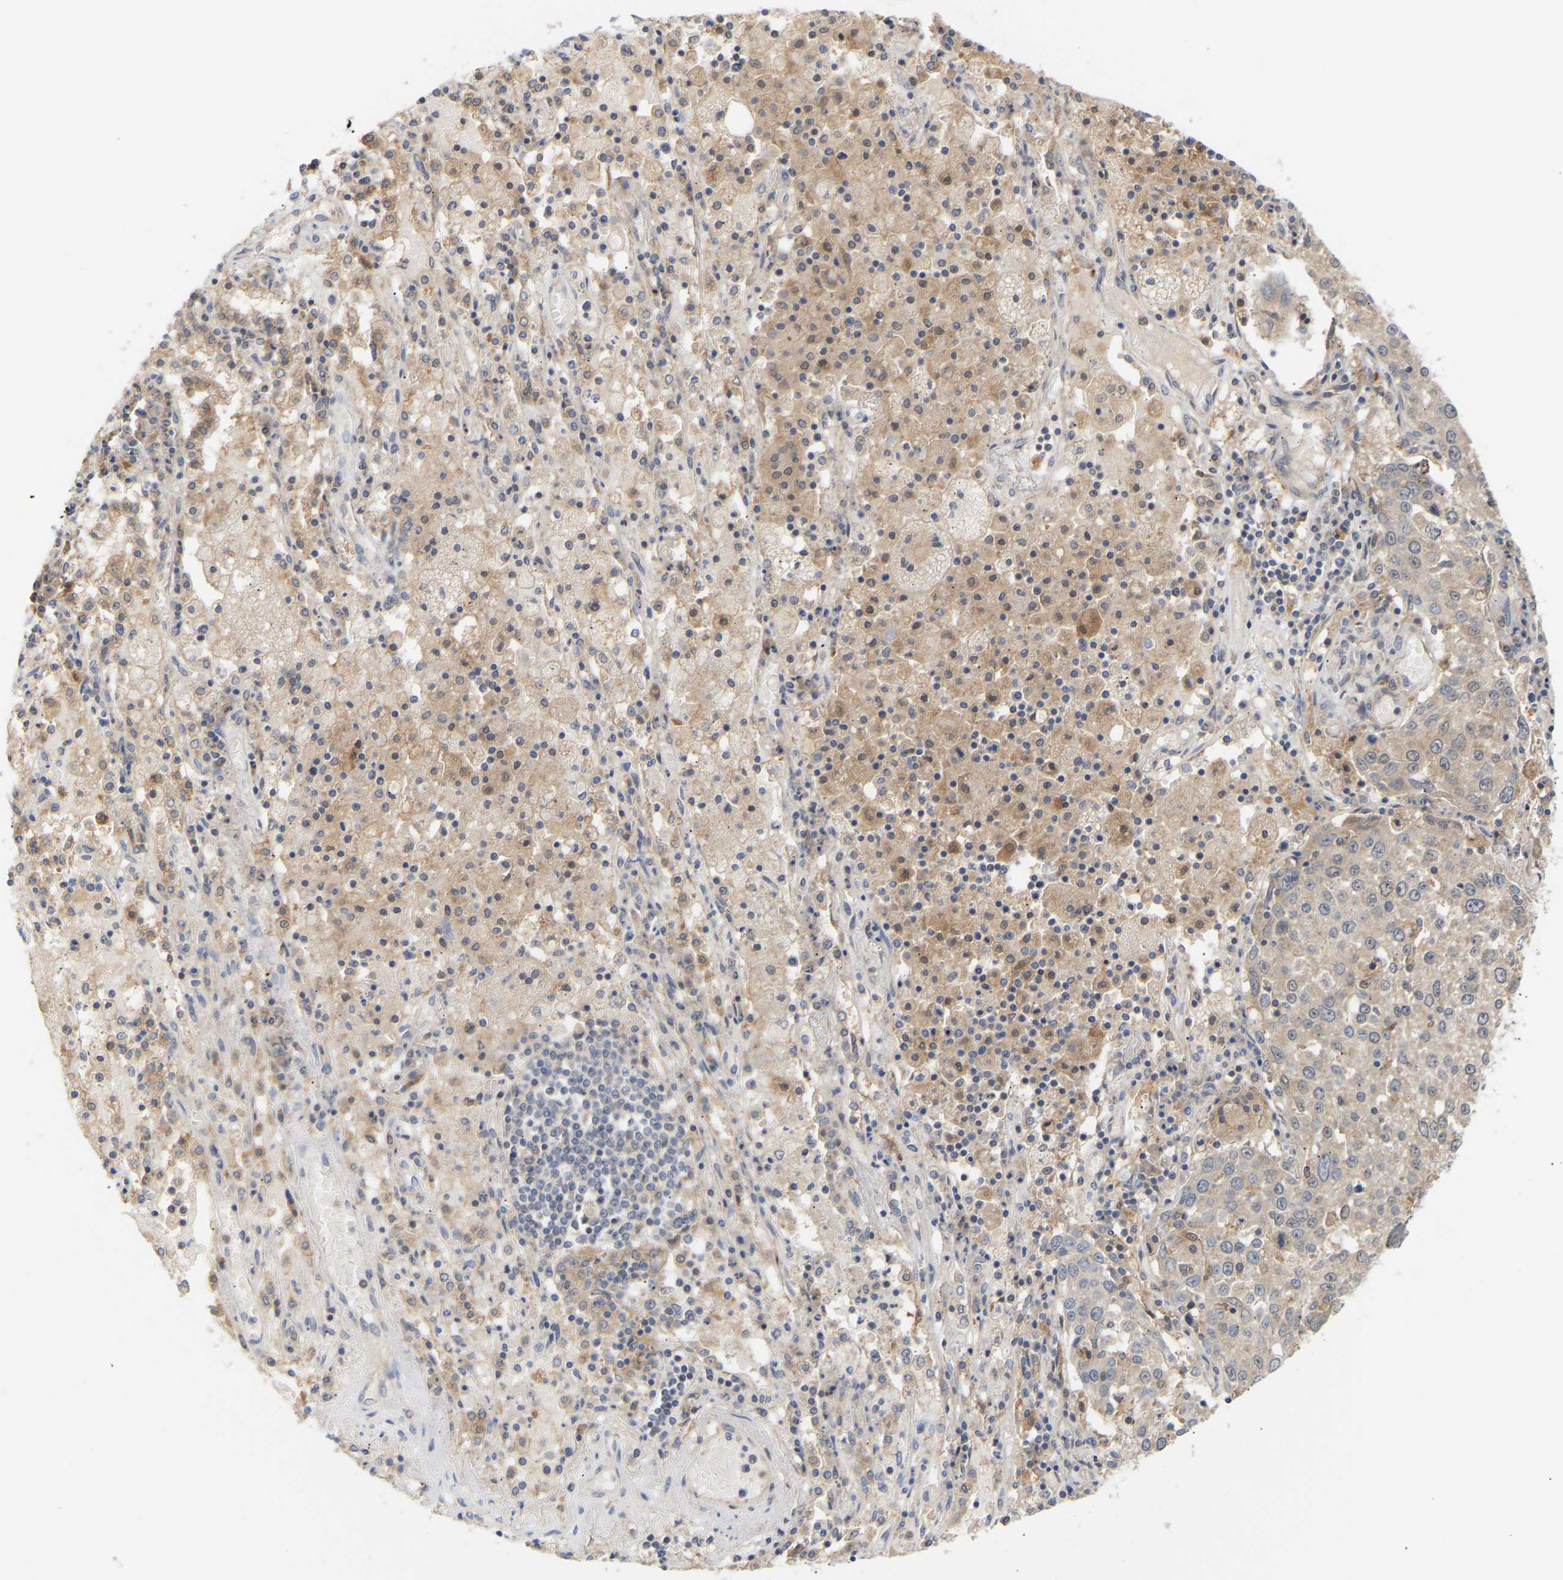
{"staining": {"intensity": "negative", "quantity": "none", "location": "none"}, "tissue": "lung cancer", "cell_type": "Tumor cells", "image_type": "cancer", "snomed": [{"axis": "morphology", "description": "Squamous cell carcinoma, NOS"}, {"axis": "topography", "description": "Lung"}], "caption": "This is a photomicrograph of immunohistochemistry staining of squamous cell carcinoma (lung), which shows no expression in tumor cells.", "gene": "TPMT", "patient": {"sex": "male", "age": 65}}